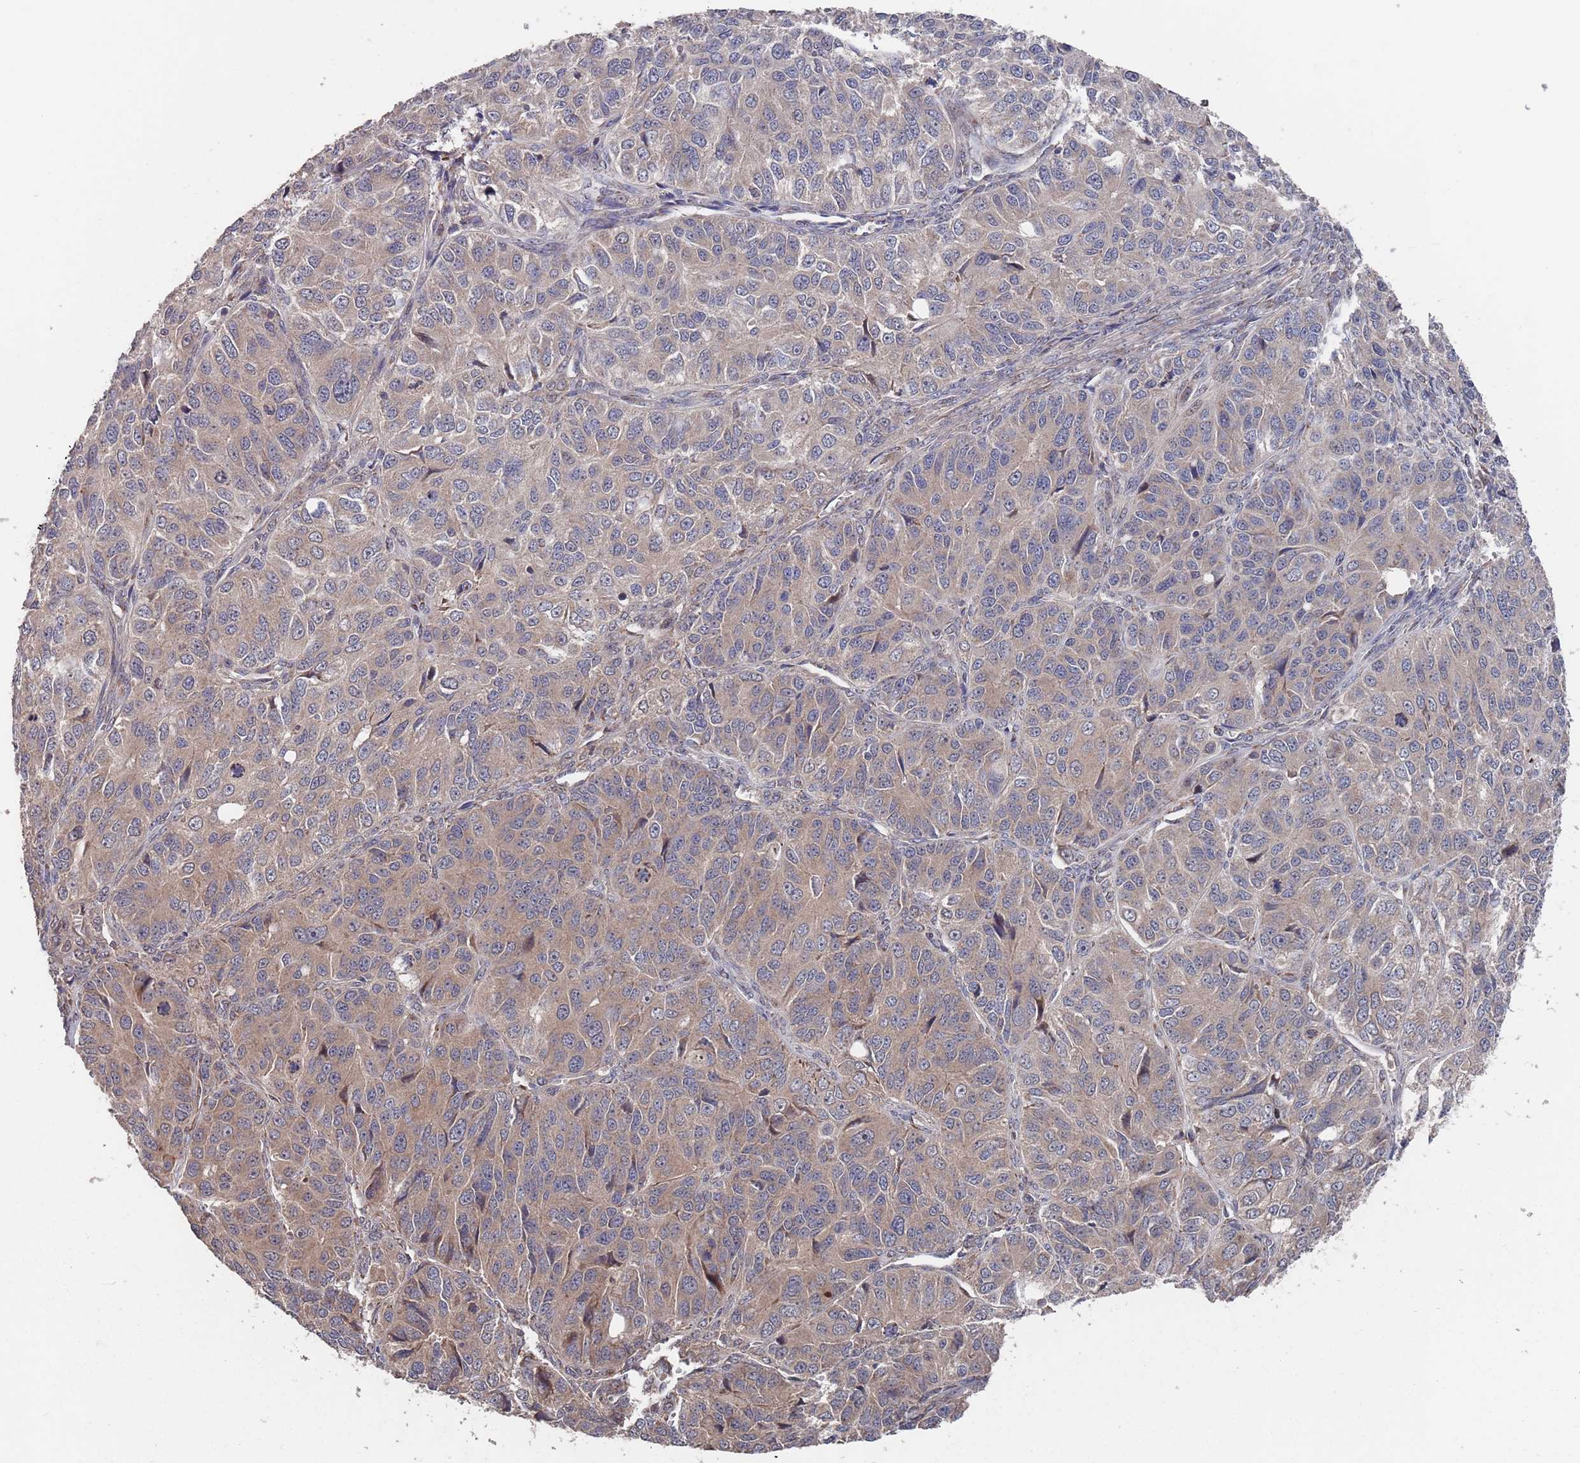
{"staining": {"intensity": "weak", "quantity": "25%-75%", "location": "cytoplasmic/membranous"}, "tissue": "ovarian cancer", "cell_type": "Tumor cells", "image_type": "cancer", "snomed": [{"axis": "morphology", "description": "Carcinoma, endometroid"}, {"axis": "topography", "description": "Ovary"}], "caption": "Weak cytoplasmic/membranous protein positivity is identified in about 25%-75% of tumor cells in ovarian endometroid carcinoma.", "gene": "UNC45A", "patient": {"sex": "female", "age": 51}}